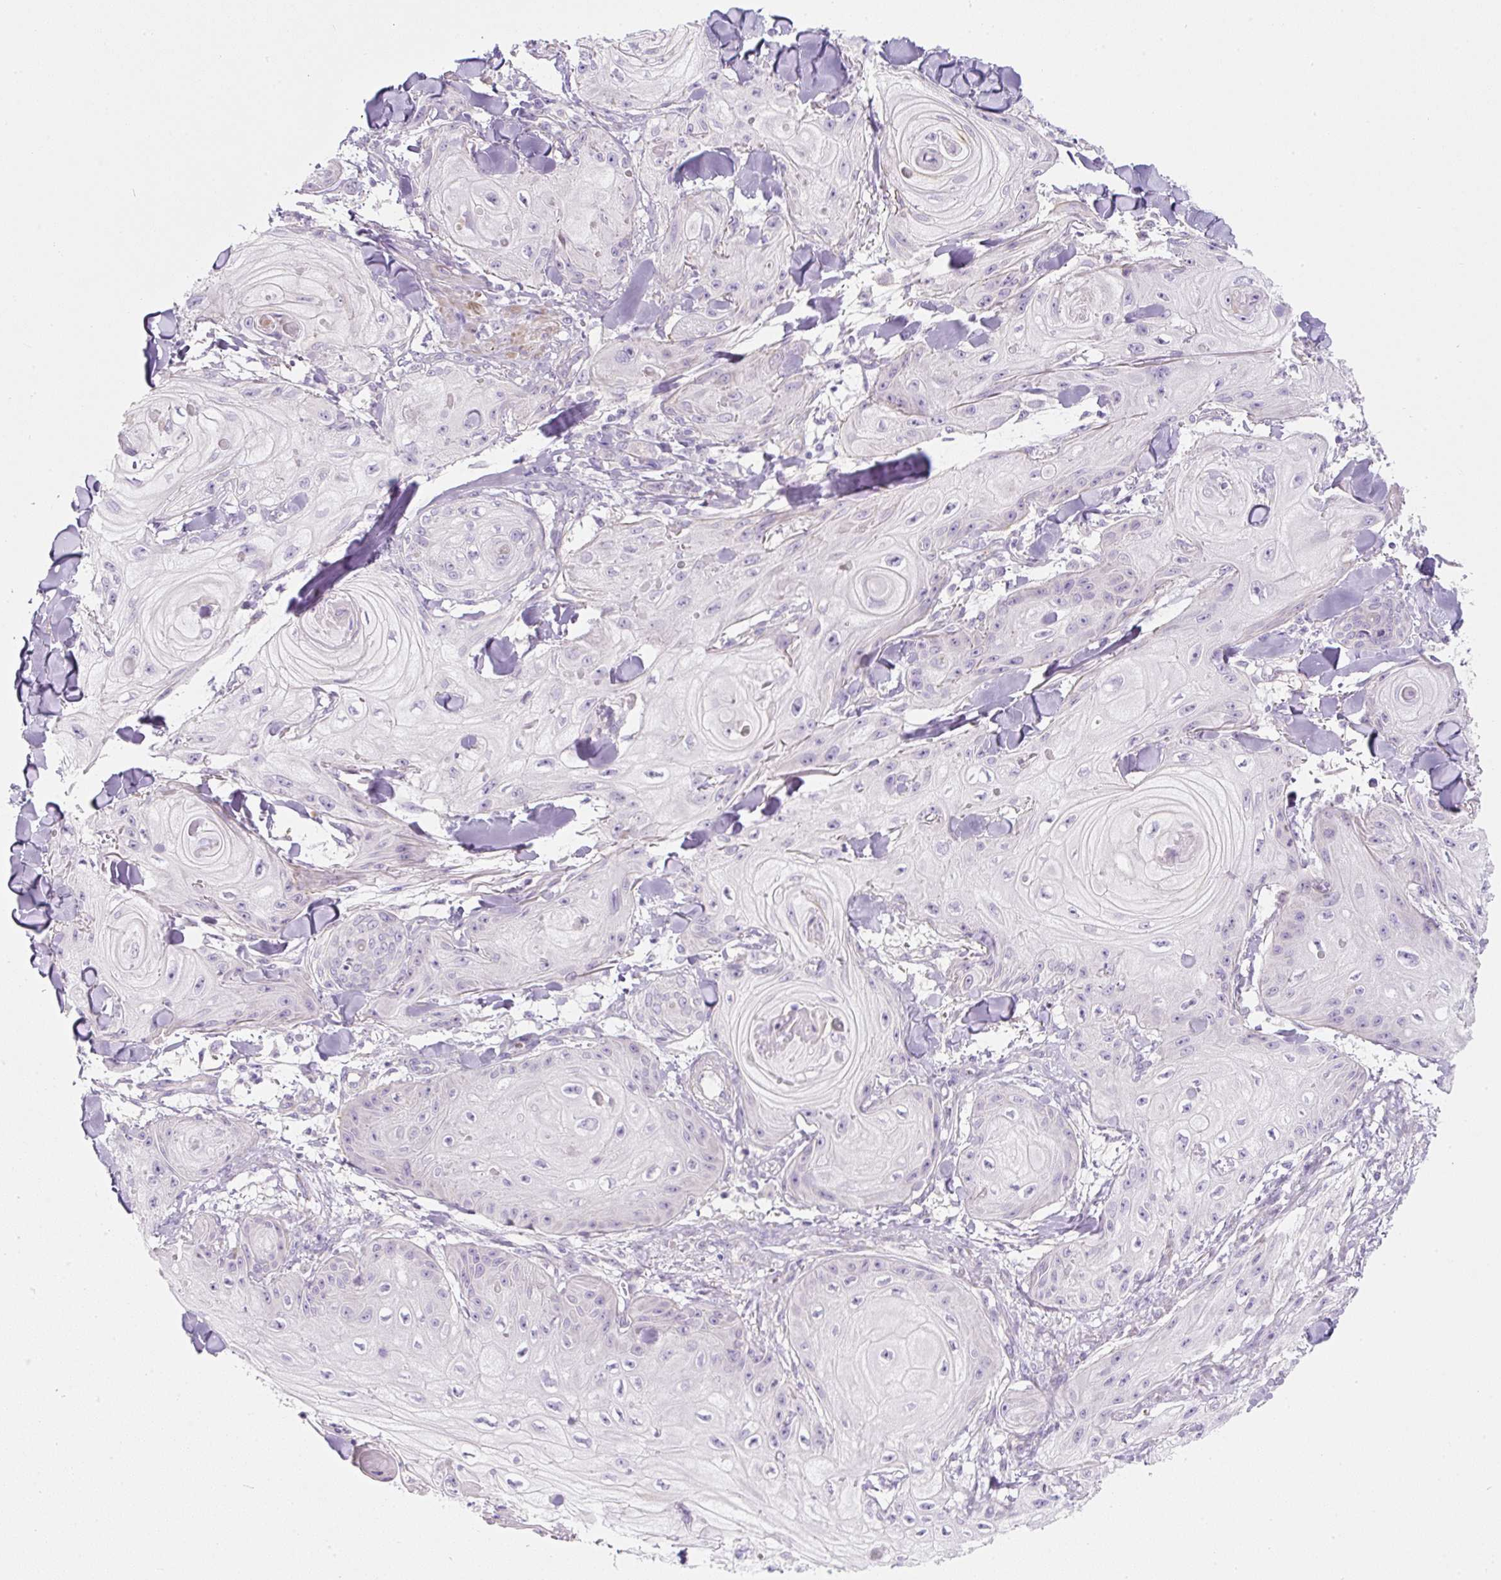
{"staining": {"intensity": "negative", "quantity": "none", "location": "none"}, "tissue": "skin cancer", "cell_type": "Tumor cells", "image_type": "cancer", "snomed": [{"axis": "morphology", "description": "Squamous cell carcinoma, NOS"}, {"axis": "topography", "description": "Skin"}], "caption": "Skin cancer (squamous cell carcinoma) was stained to show a protein in brown. There is no significant staining in tumor cells. (Immunohistochemistry (ihc), brightfield microscopy, high magnification).", "gene": "ERAP2", "patient": {"sex": "male", "age": 74}}